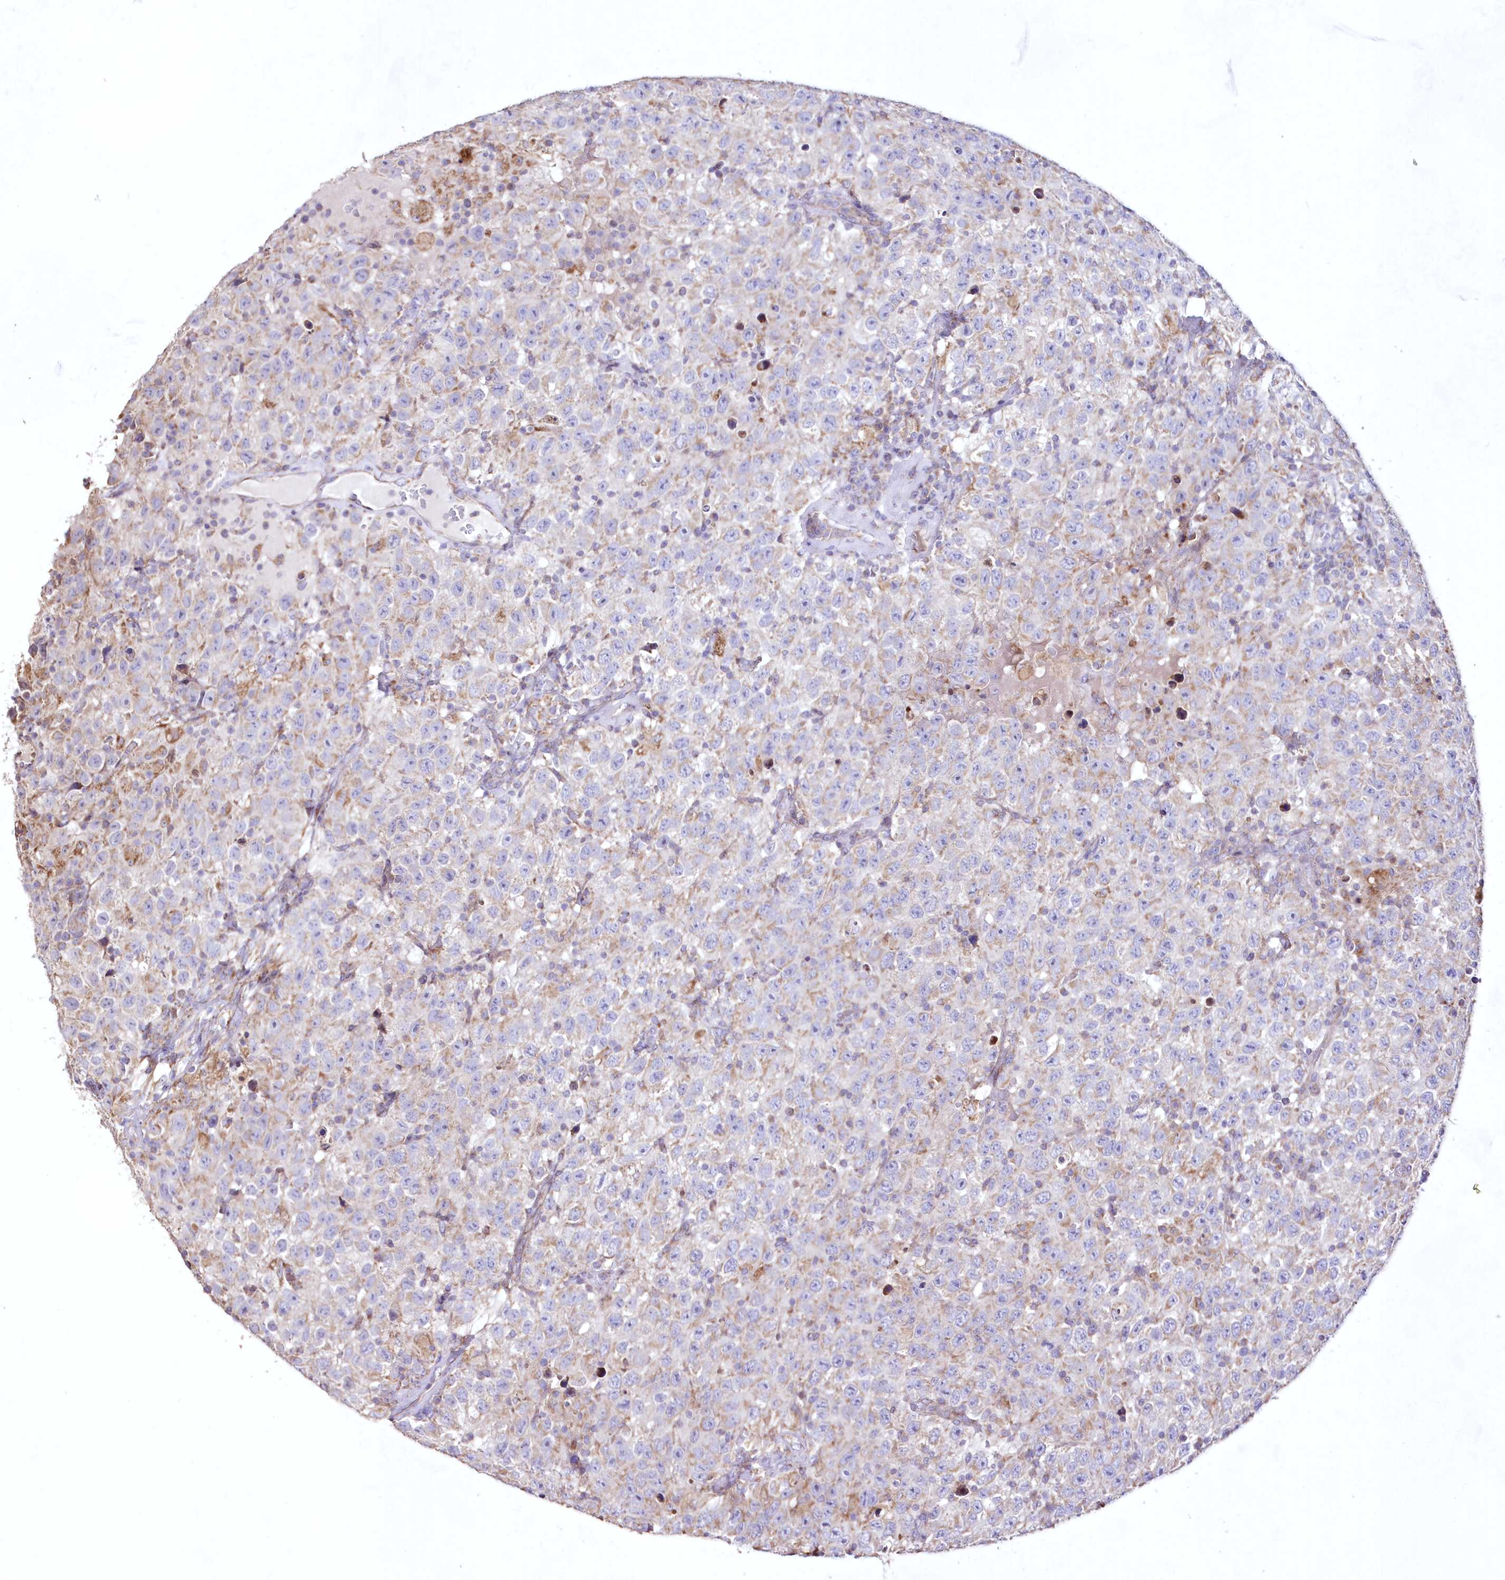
{"staining": {"intensity": "weak", "quantity": "<25%", "location": "cytoplasmic/membranous"}, "tissue": "testis cancer", "cell_type": "Tumor cells", "image_type": "cancer", "snomed": [{"axis": "morphology", "description": "Seminoma, NOS"}, {"axis": "topography", "description": "Testis"}], "caption": "High magnification brightfield microscopy of seminoma (testis) stained with DAB (brown) and counterstained with hematoxylin (blue): tumor cells show no significant staining. (IHC, brightfield microscopy, high magnification).", "gene": "HADHB", "patient": {"sex": "male", "age": 41}}